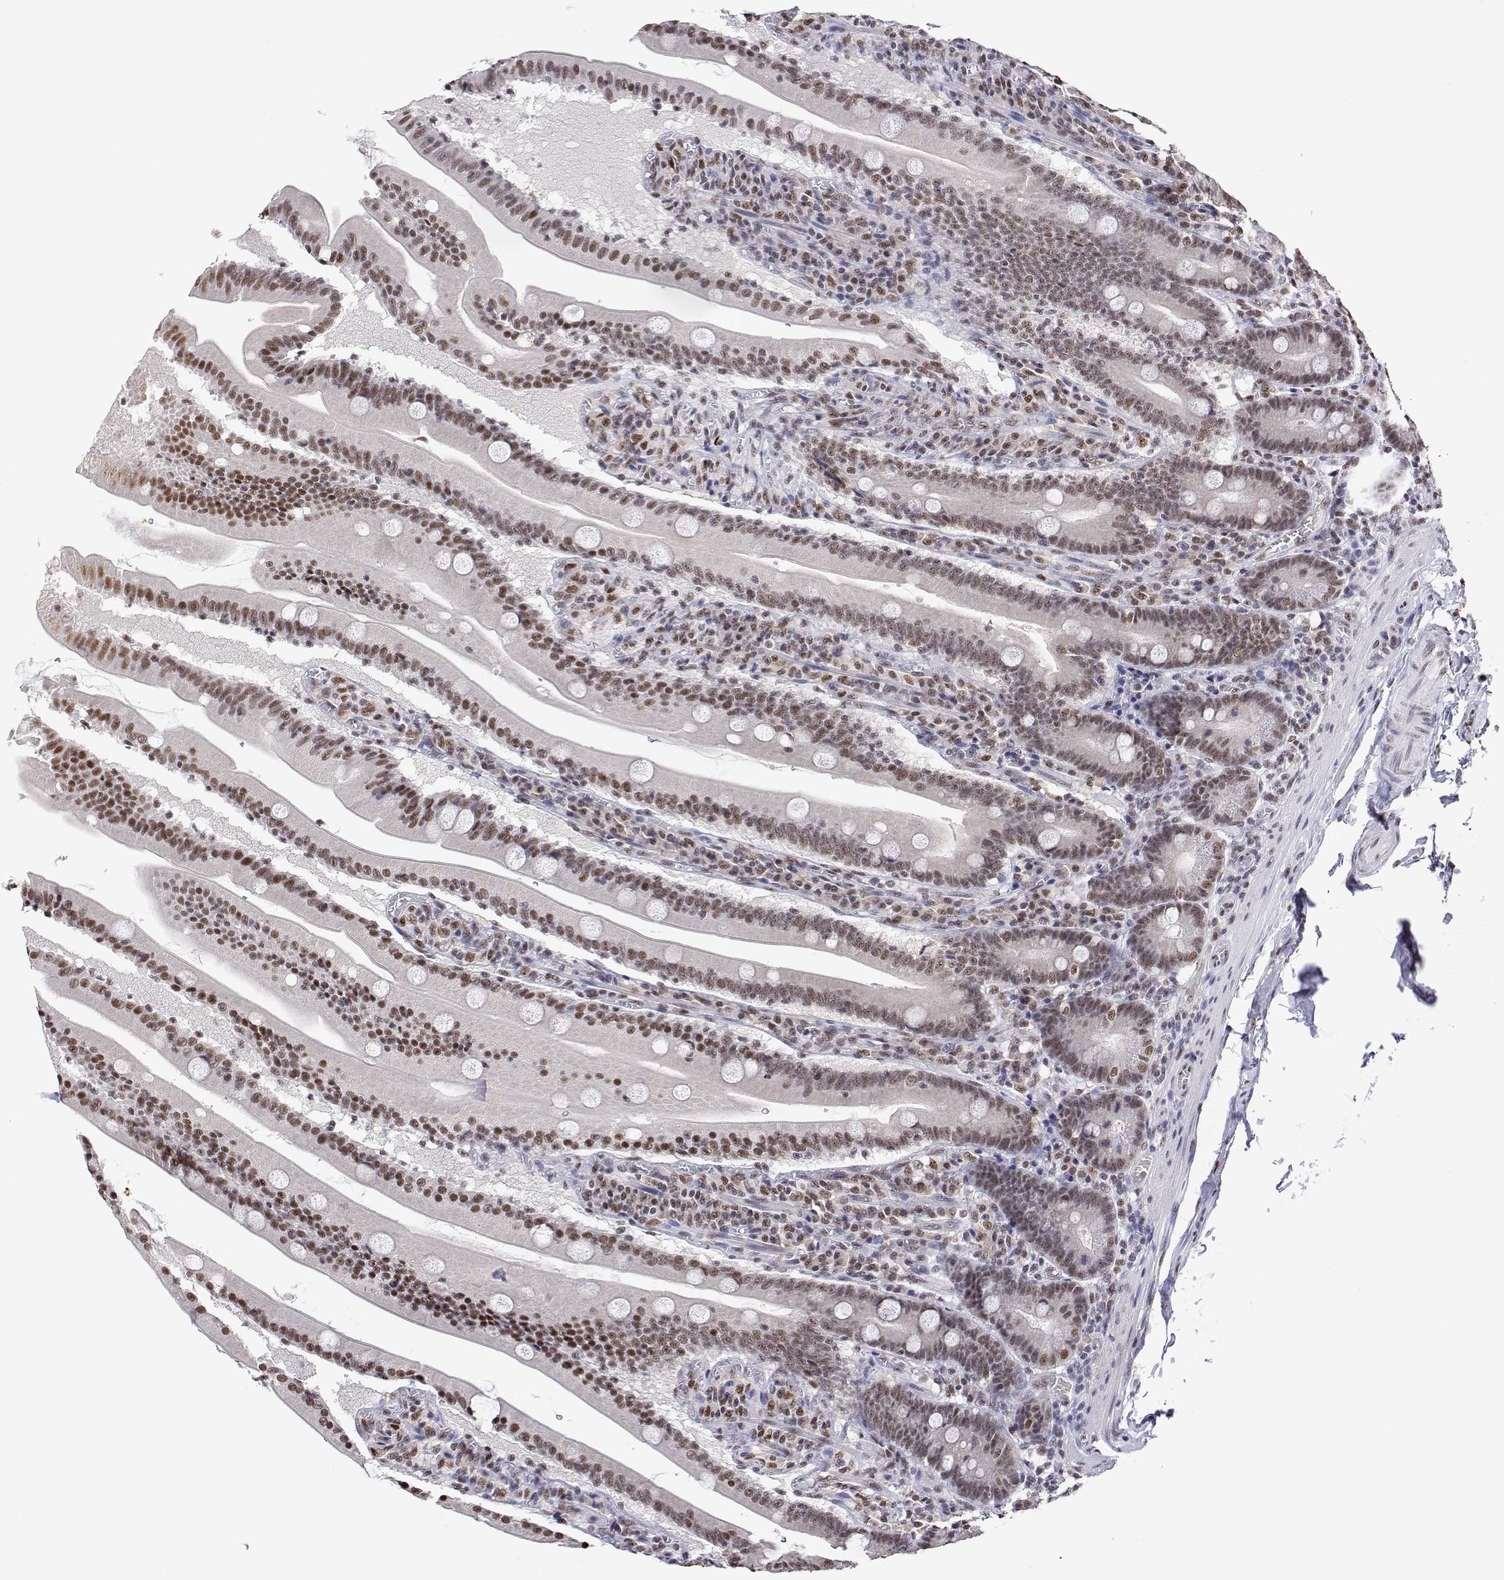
{"staining": {"intensity": "moderate", "quantity": ">75%", "location": "nuclear"}, "tissue": "small intestine", "cell_type": "Glandular cells", "image_type": "normal", "snomed": [{"axis": "morphology", "description": "Normal tissue, NOS"}, {"axis": "topography", "description": "Small intestine"}], "caption": "Immunohistochemical staining of benign small intestine demonstrates medium levels of moderate nuclear expression in about >75% of glandular cells. (DAB IHC with brightfield microscopy, high magnification).", "gene": "ADAR", "patient": {"sex": "male", "age": 37}}